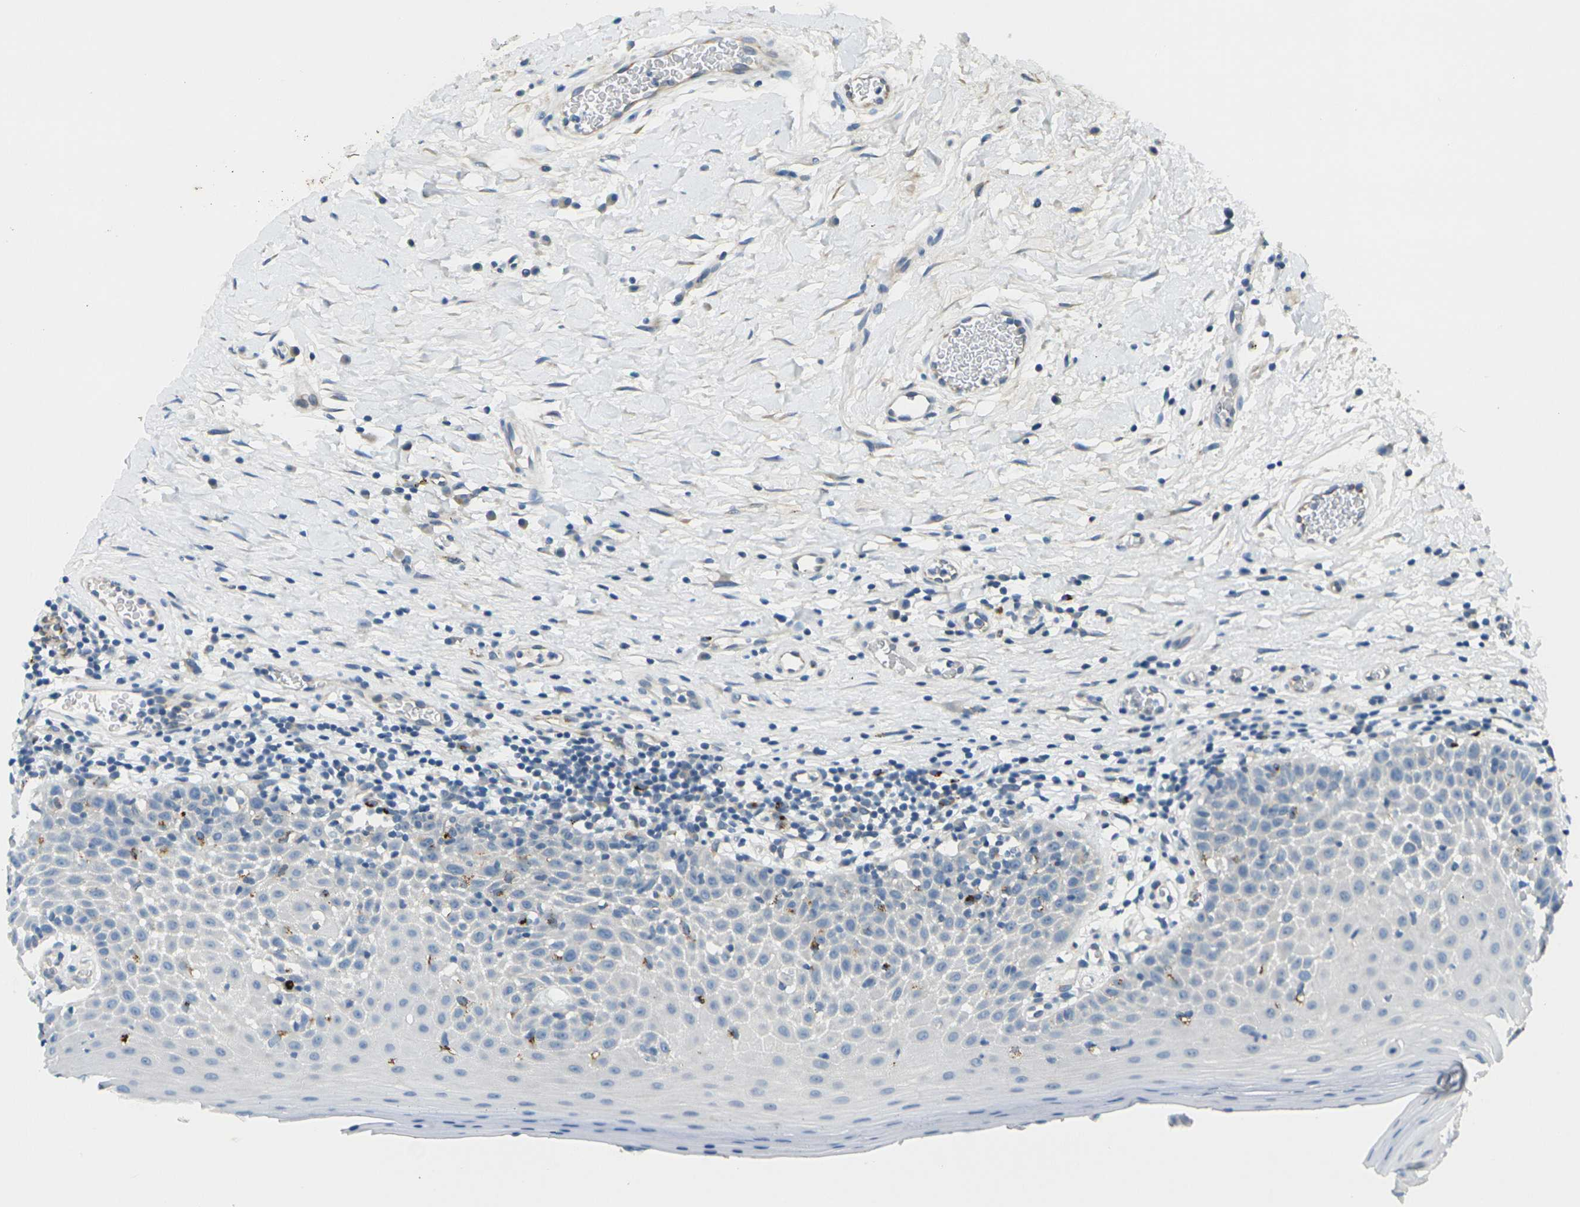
{"staining": {"intensity": "negative", "quantity": "none", "location": "none"}, "tissue": "oral mucosa", "cell_type": "Squamous epithelial cells", "image_type": "normal", "snomed": [{"axis": "morphology", "description": "Normal tissue, NOS"}, {"axis": "topography", "description": "Skeletal muscle"}, {"axis": "topography", "description": "Oral tissue"}], "caption": "Immunohistochemistry (IHC) micrograph of unremarkable oral mucosa stained for a protein (brown), which shows no staining in squamous epithelial cells. (Immunohistochemistry, brightfield microscopy, high magnification).", "gene": "CYP2C8", "patient": {"sex": "male", "age": 58}}